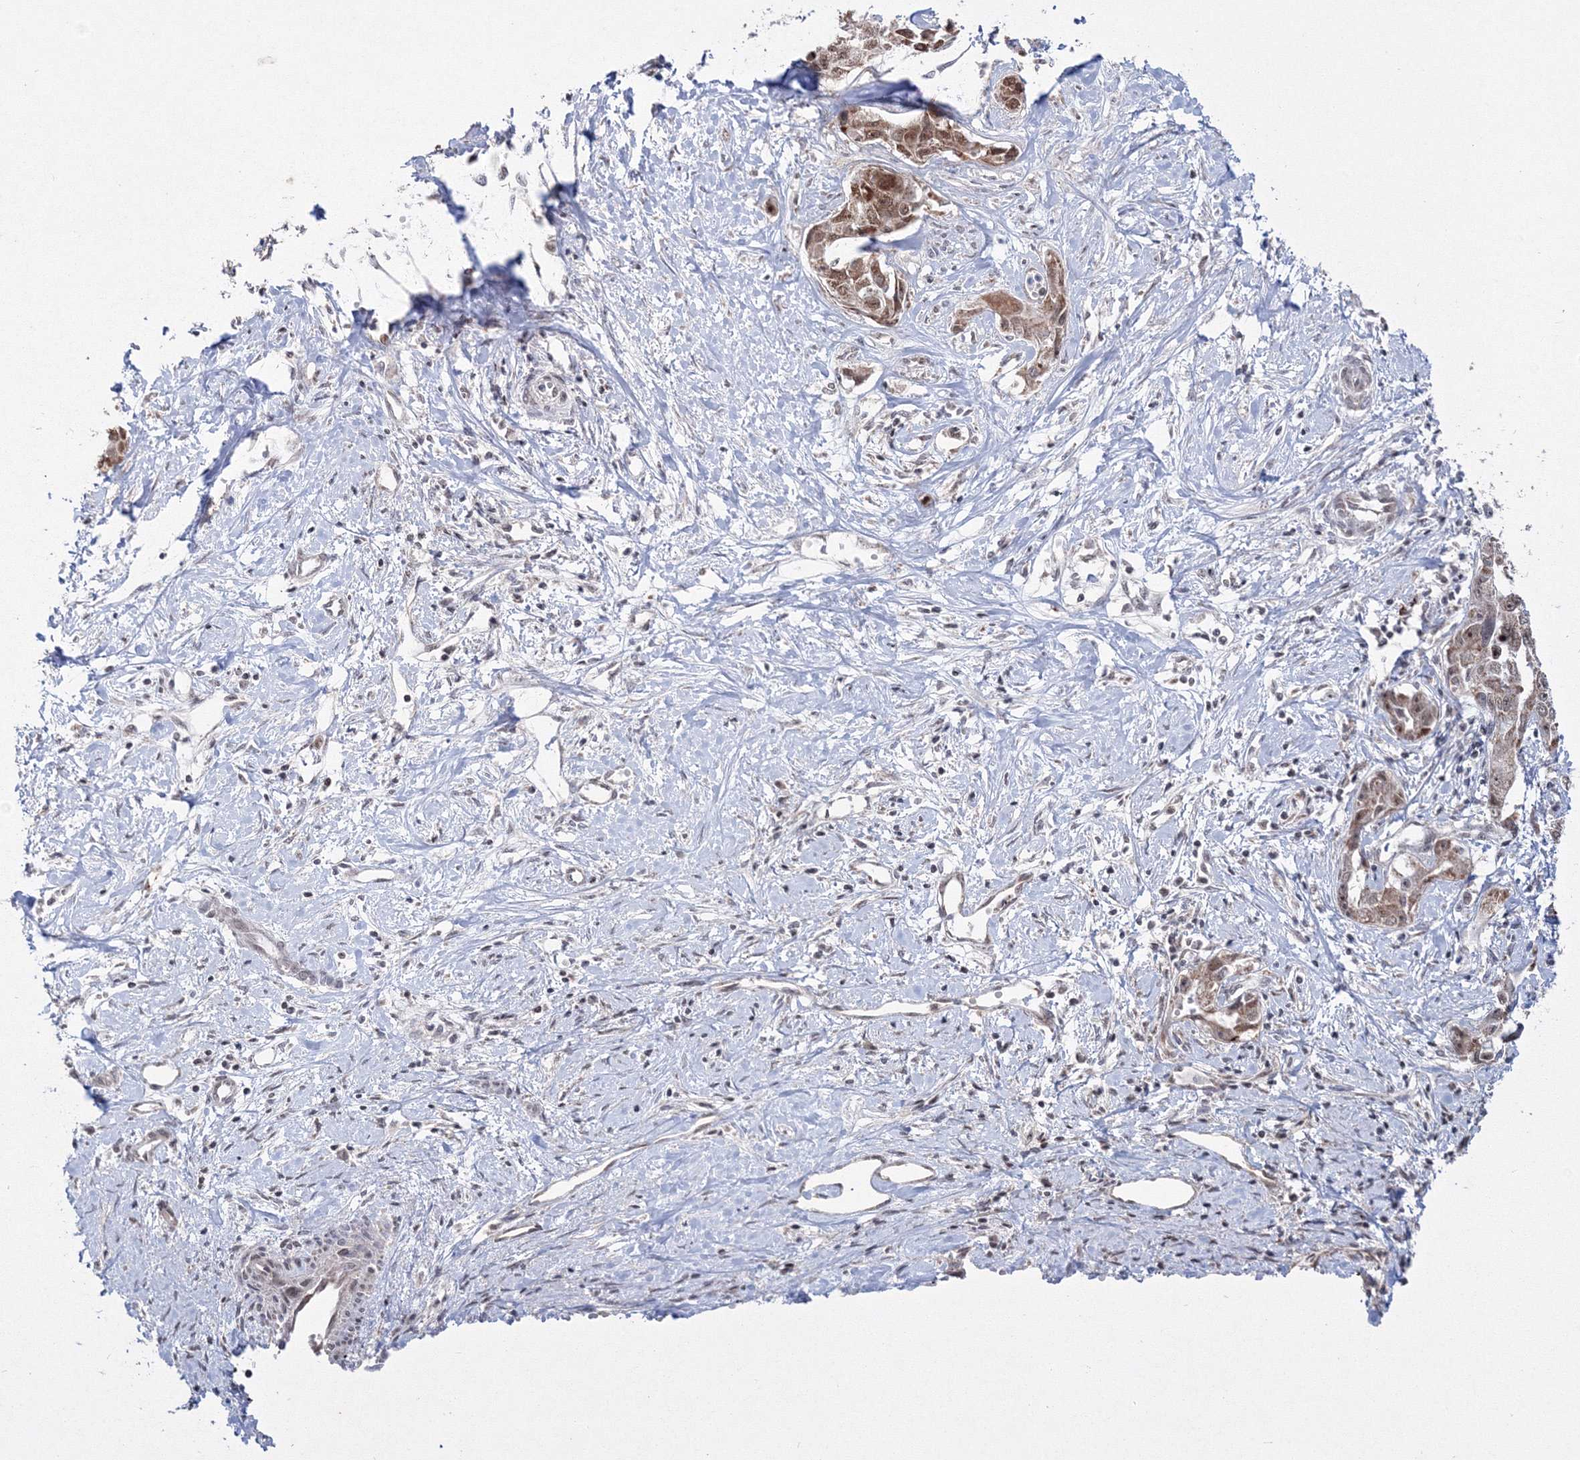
{"staining": {"intensity": "moderate", "quantity": ">75%", "location": "cytoplasmic/membranous,nuclear"}, "tissue": "liver cancer", "cell_type": "Tumor cells", "image_type": "cancer", "snomed": [{"axis": "morphology", "description": "Cholangiocarcinoma"}, {"axis": "topography", "description": "Liver"}], "caption": "DAB immunohistochemical staining of human cholangiocarcinoma (liver) shows moderate cytoplasmic/membranous and nuclear protein staining in about >75% of tumor cells. The protein of interest is stained brown, and the nuclei are stained in blue (DAB IHC with brightfield microscopy, high magnification).", "gene": "GRSF1", "patient": {"sex": "male", "age": 59}}